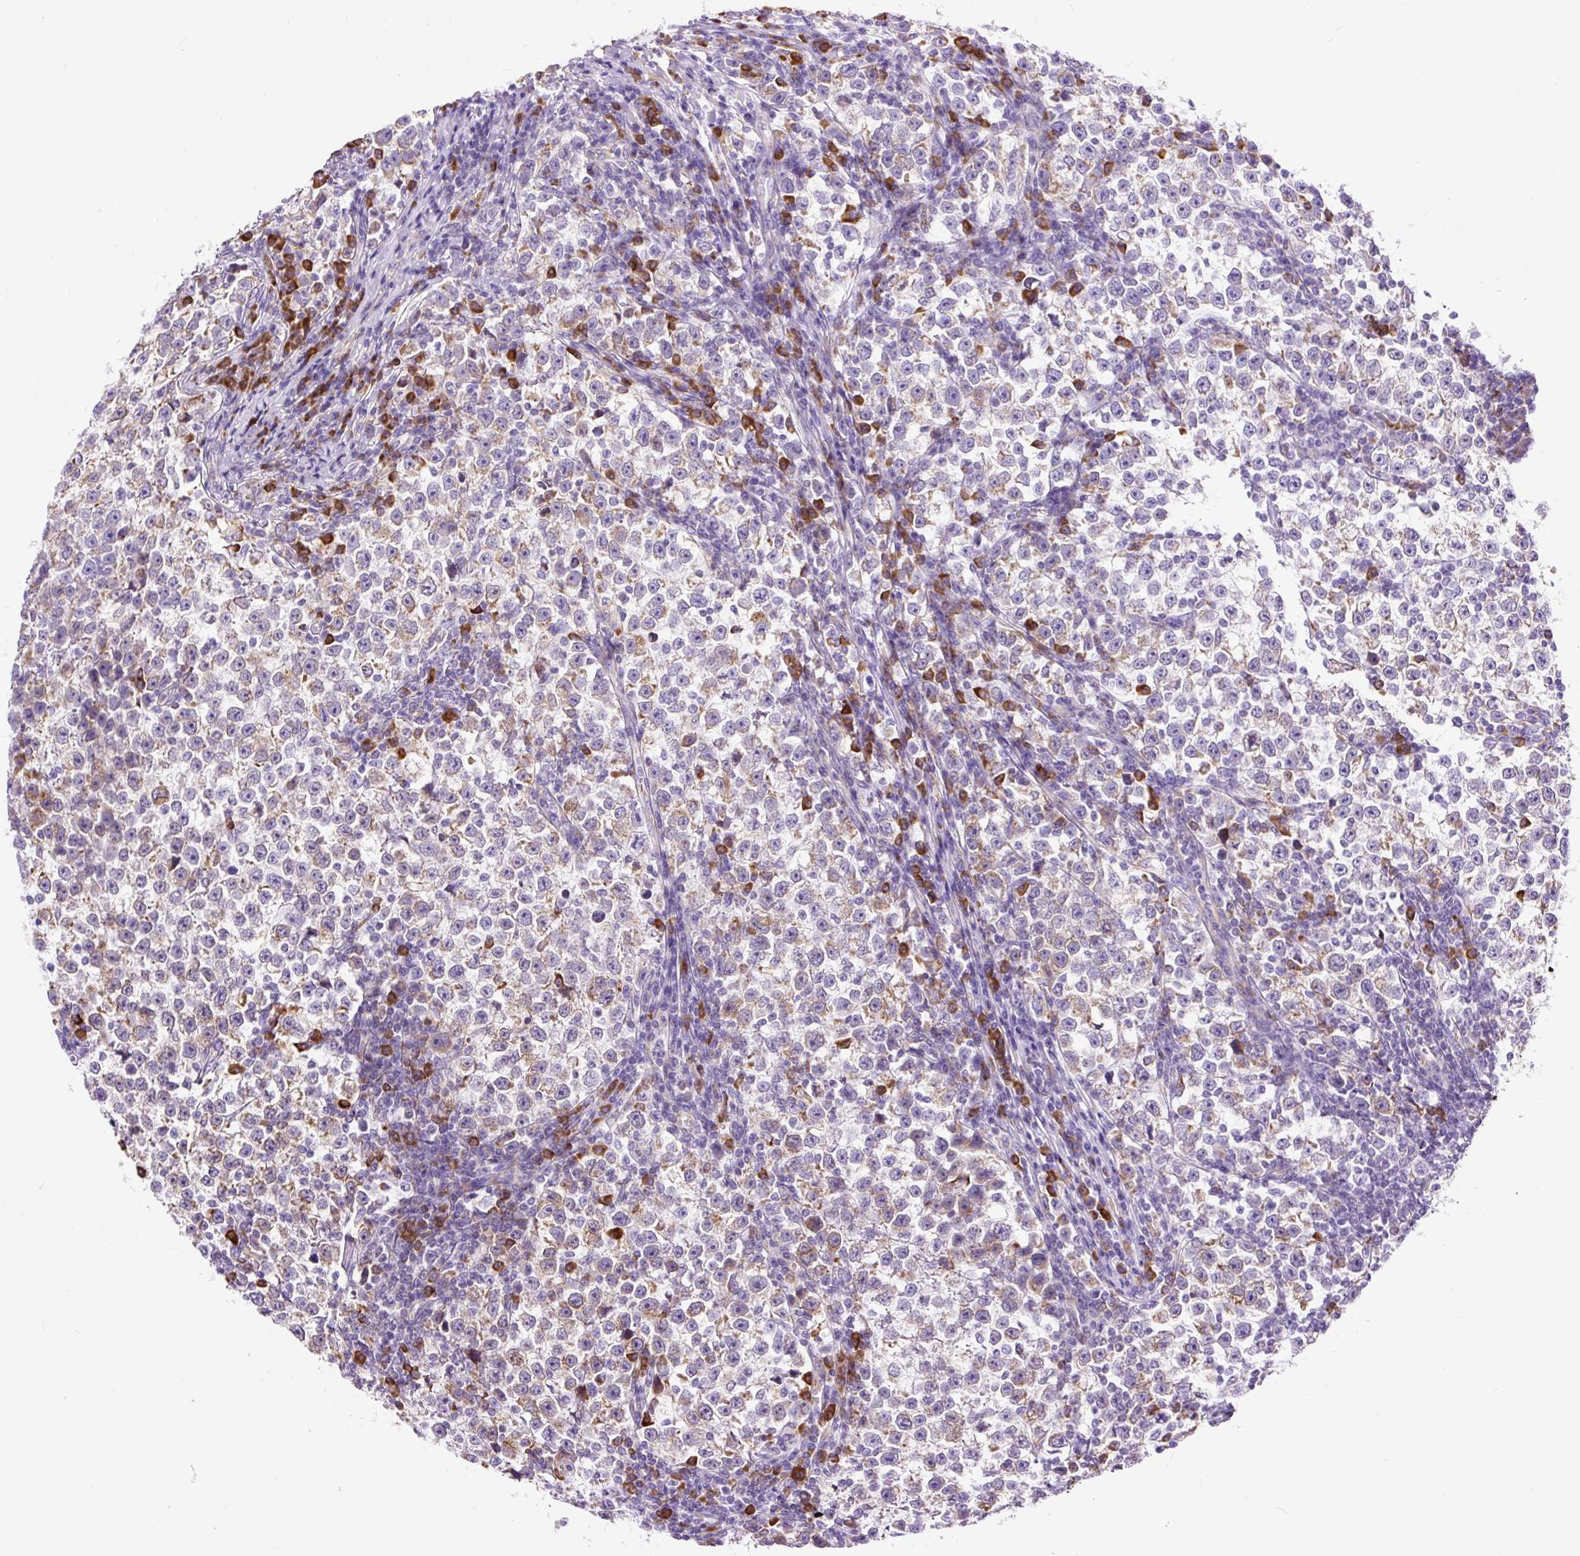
{"staining": {"intensity": "weak", "quantity": "25%-75%", "location": "cytoplasmic/membranous"}, "tissue": "testis cancer", "cell_type": "Tumor cells", "image_type": "cancer", "snomed": [{"axis": "morphology", "description": "Normal tissue, NOS"}, {"axis": "morphology", "description": "Seminoma, NOS"}, {"axis": "topography", "description": "Testis"}], "caption": "The image shows immunohistochemical staining of testis seminoma. There is weak cytoplasmic/membranous positivity is appreciated in approximately 25%-75% of tumor cells.", "gene": "DDOST", "patient": {"sex": "male", "age": 43}}